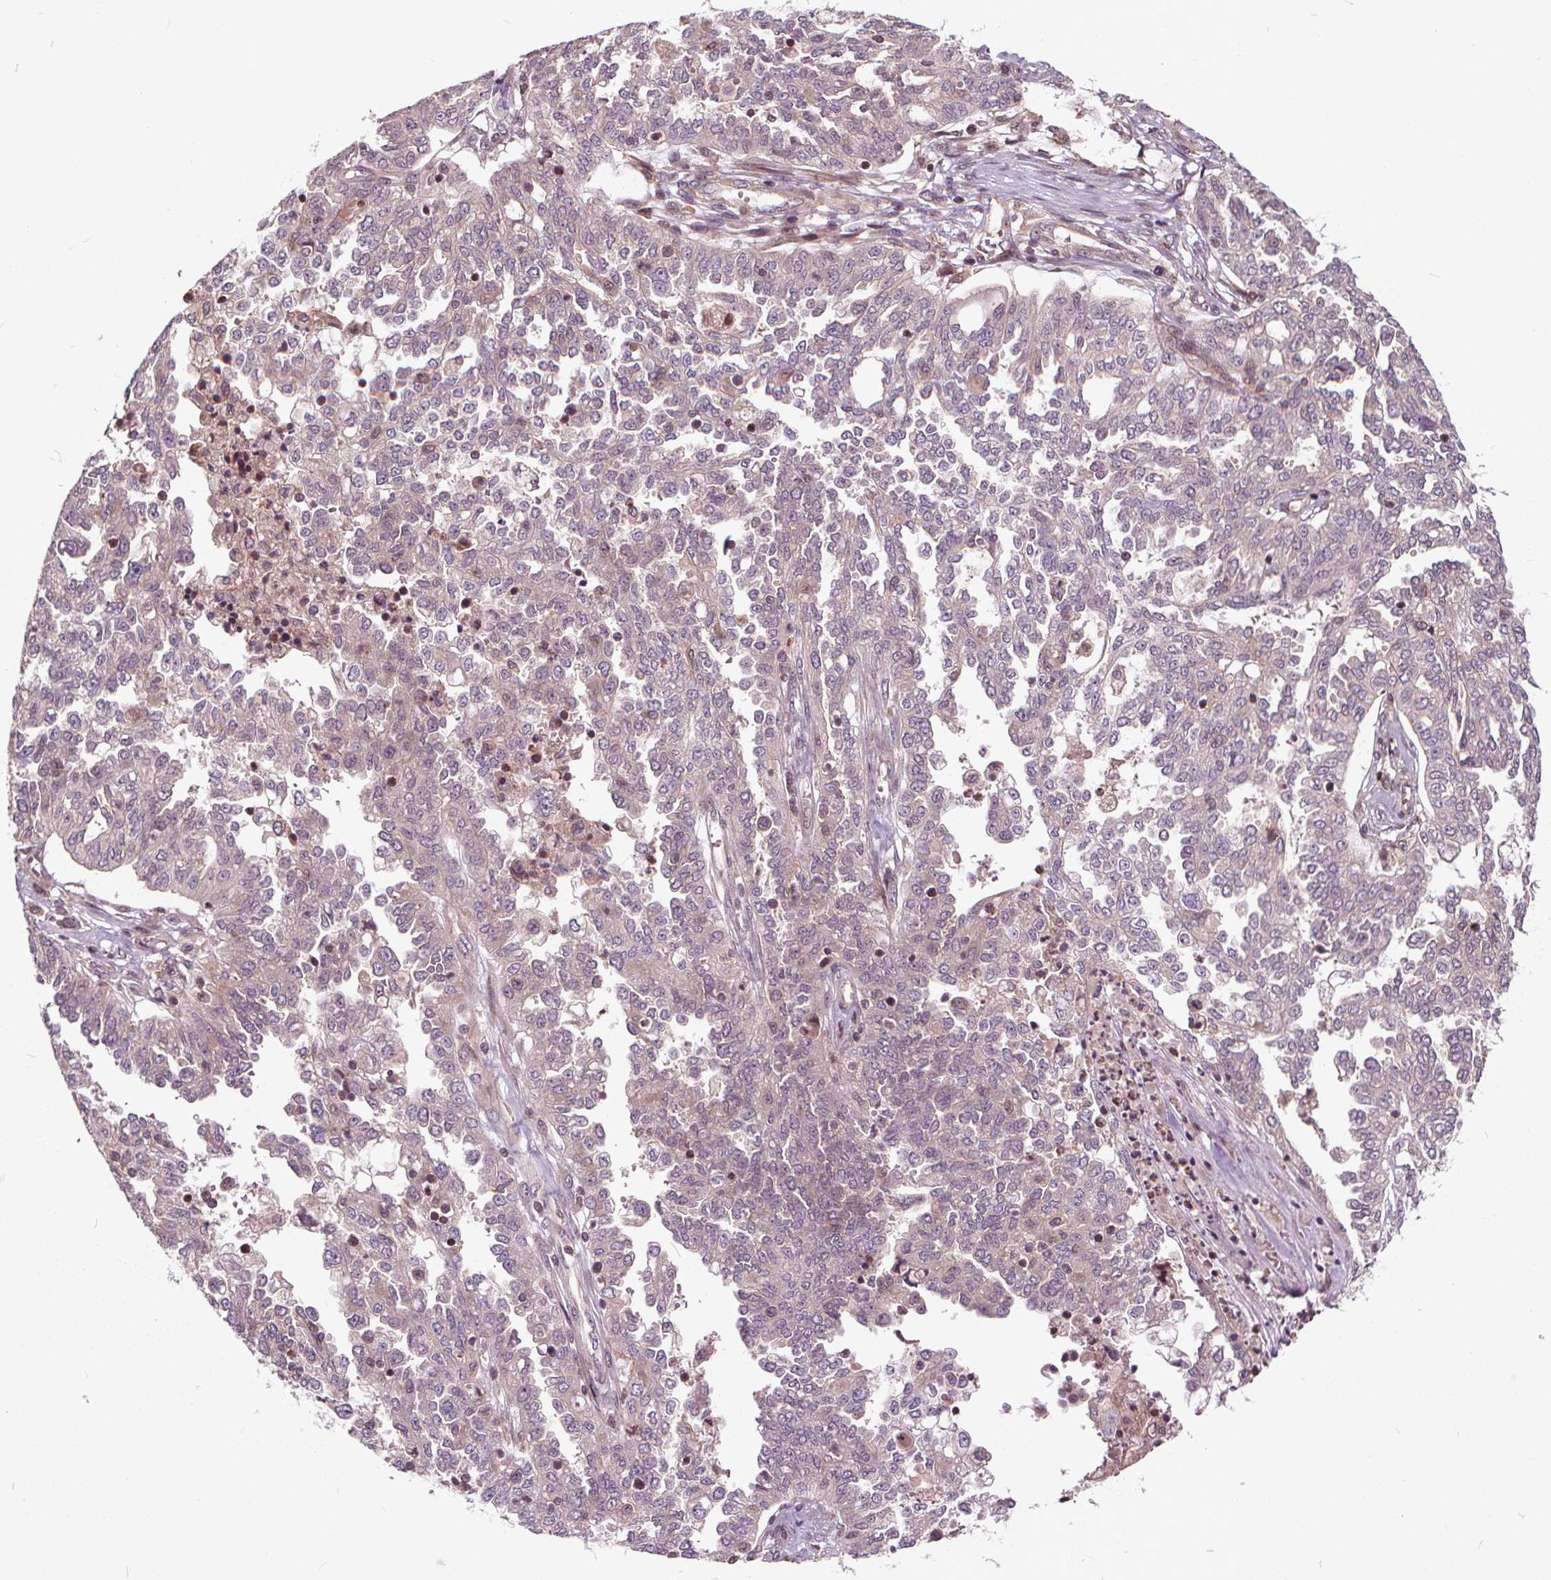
{"staining": {"intensity": "negative", "quantity": "none", "location": "none"}, "tissue": "ovarian cancer", "cell_type": "Tumor cells", "image_type": "cancer", "snomed": [{"axis": "morphology", "description": "Cystadenocarcinoma, serous, NOS"}, {"axis": "topography", "description": "Ovary"}], "caption": "Tumor cells show no significant positivity in ovarian serous cystadenocarcinoma.", "gene": "INPP5E", "patient": {"sex": "female", "age": 67}}